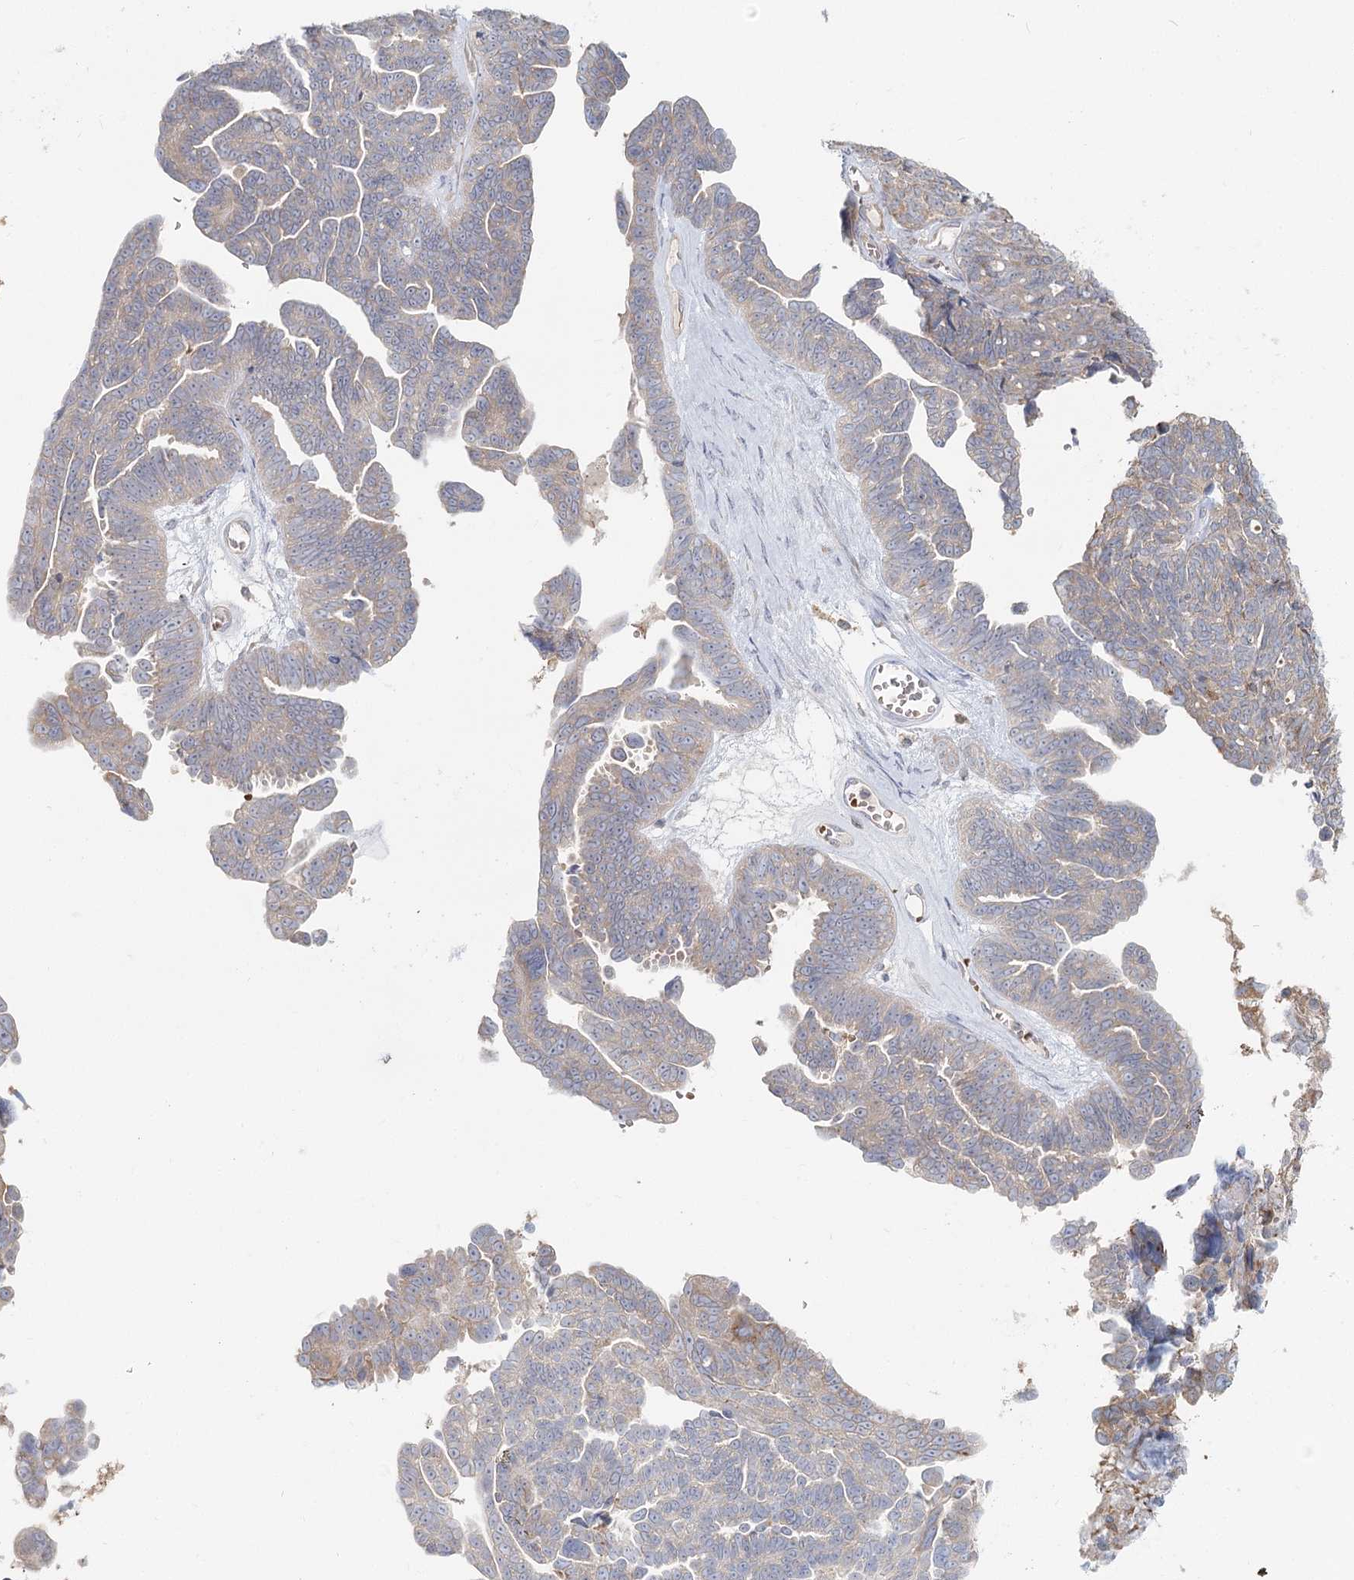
{"staining": {"intensity": "negative", "quantity": "none", "location": "none"}, "tissue": "ovarian cancer", "cell_type": "Tumor cells", "image_type": "cancer", "snomed": [{"axis": "morphology", "description": "Cystadenocarcinoma, serous, NOS"}, {"axis": "topography", "description": "Ovary"}], "caption": "A high-resolution micrograph shows IHC staining of ovarian cancer (serous cystadenocarcinoma), which demonstrates no significant expression in tumor cells.", "gene": "ANKRD16", "patient": {"sex": "female", "age": 79}}